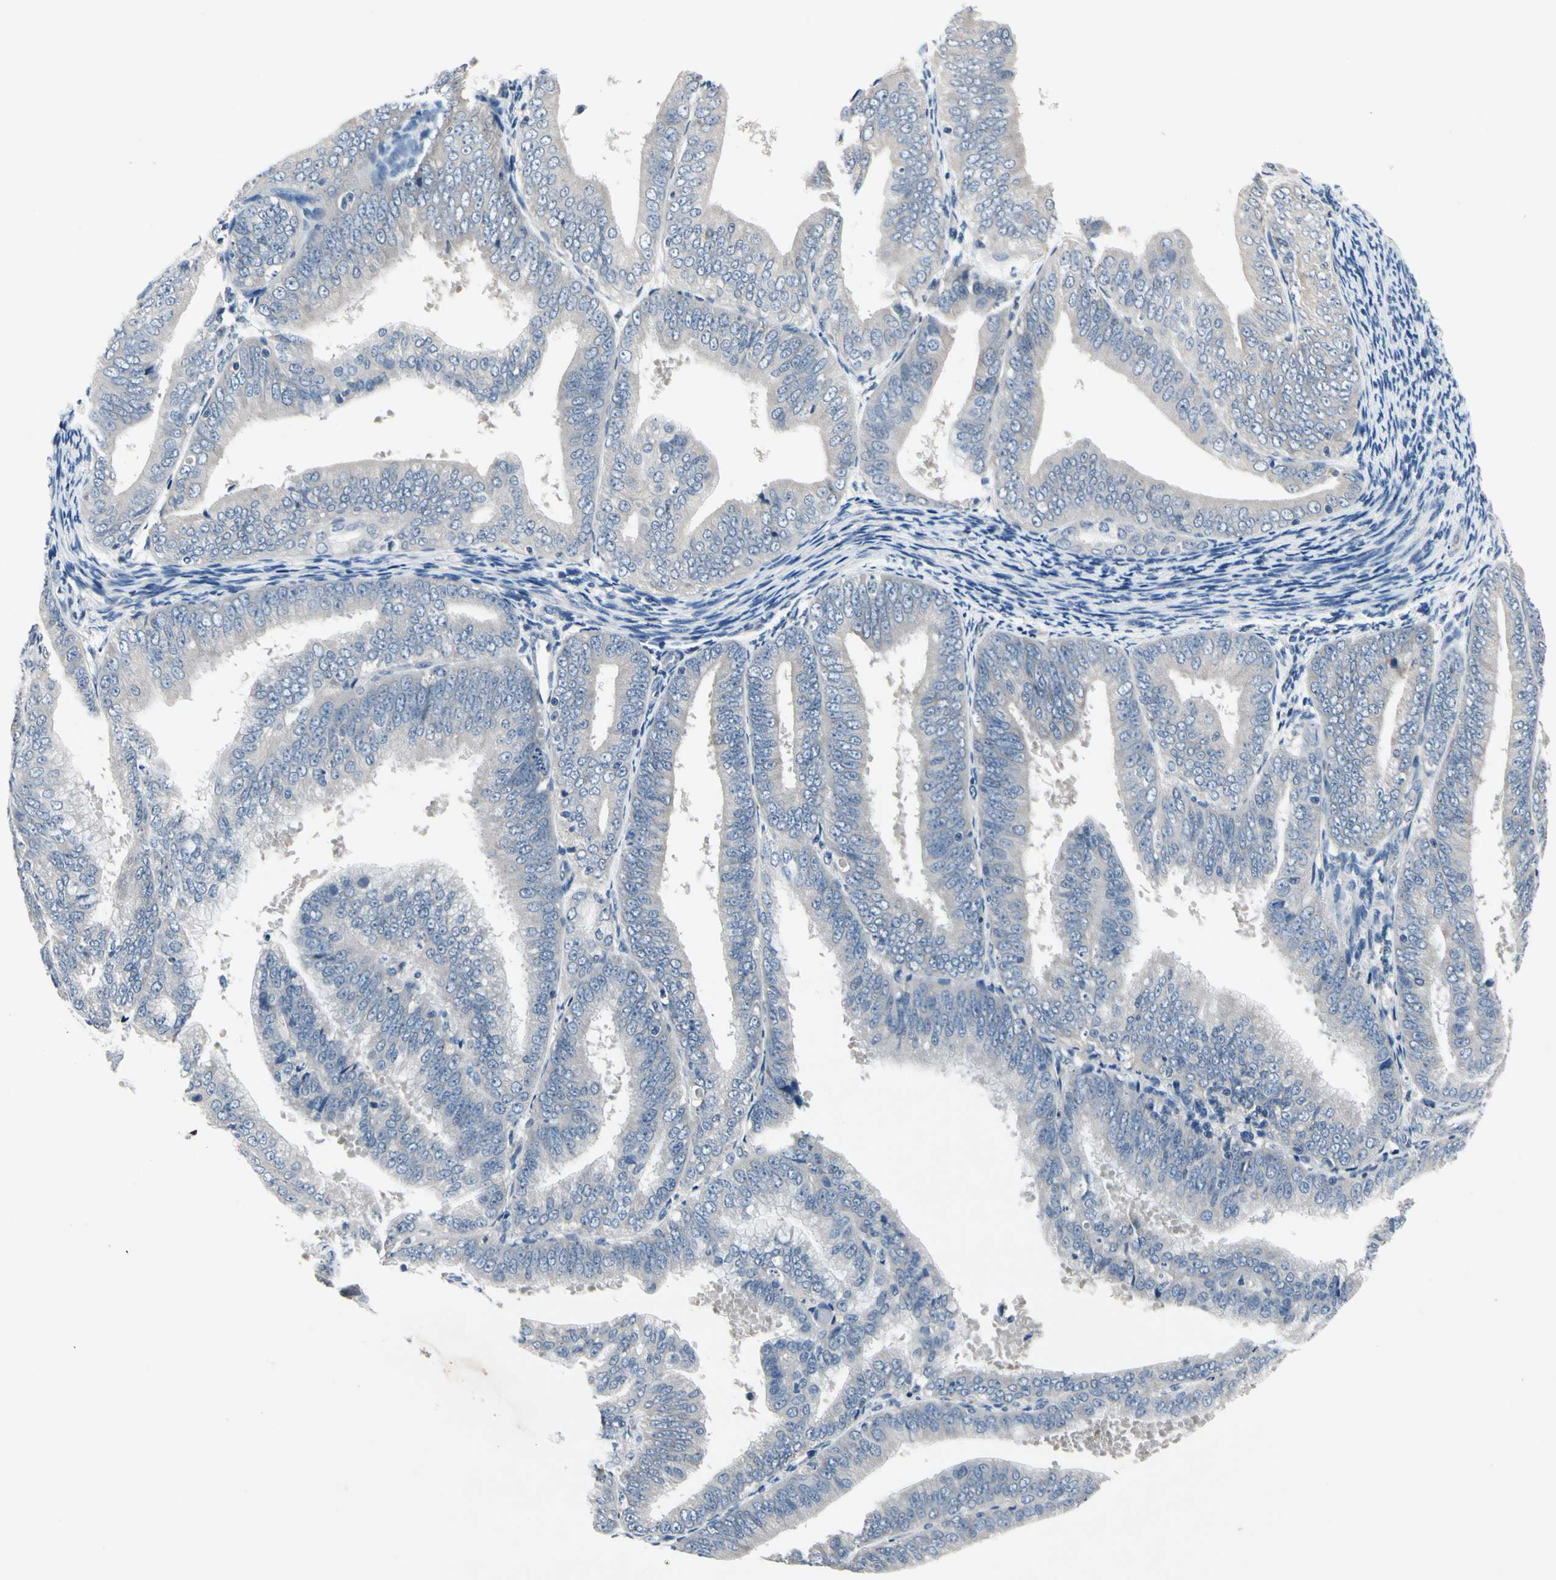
{"staining": {"intensity": "negative", "quantity": "none", "location": "none"}, "tissue": "endometrial cancer", "cell_type": "Tumor cells", "image_type": "cancer", "snomed": [{"axis": "morphology", "description": "Adenocarcinoma, NOS"}, {"axis": "topography", "description": "Endometrium"}], "caption": "Tumor cells are negative for protein expression in human adenocarcinoma (endometrial).", "gene": "SELENOK", "patient": {"sex": "female", "age": 63}}